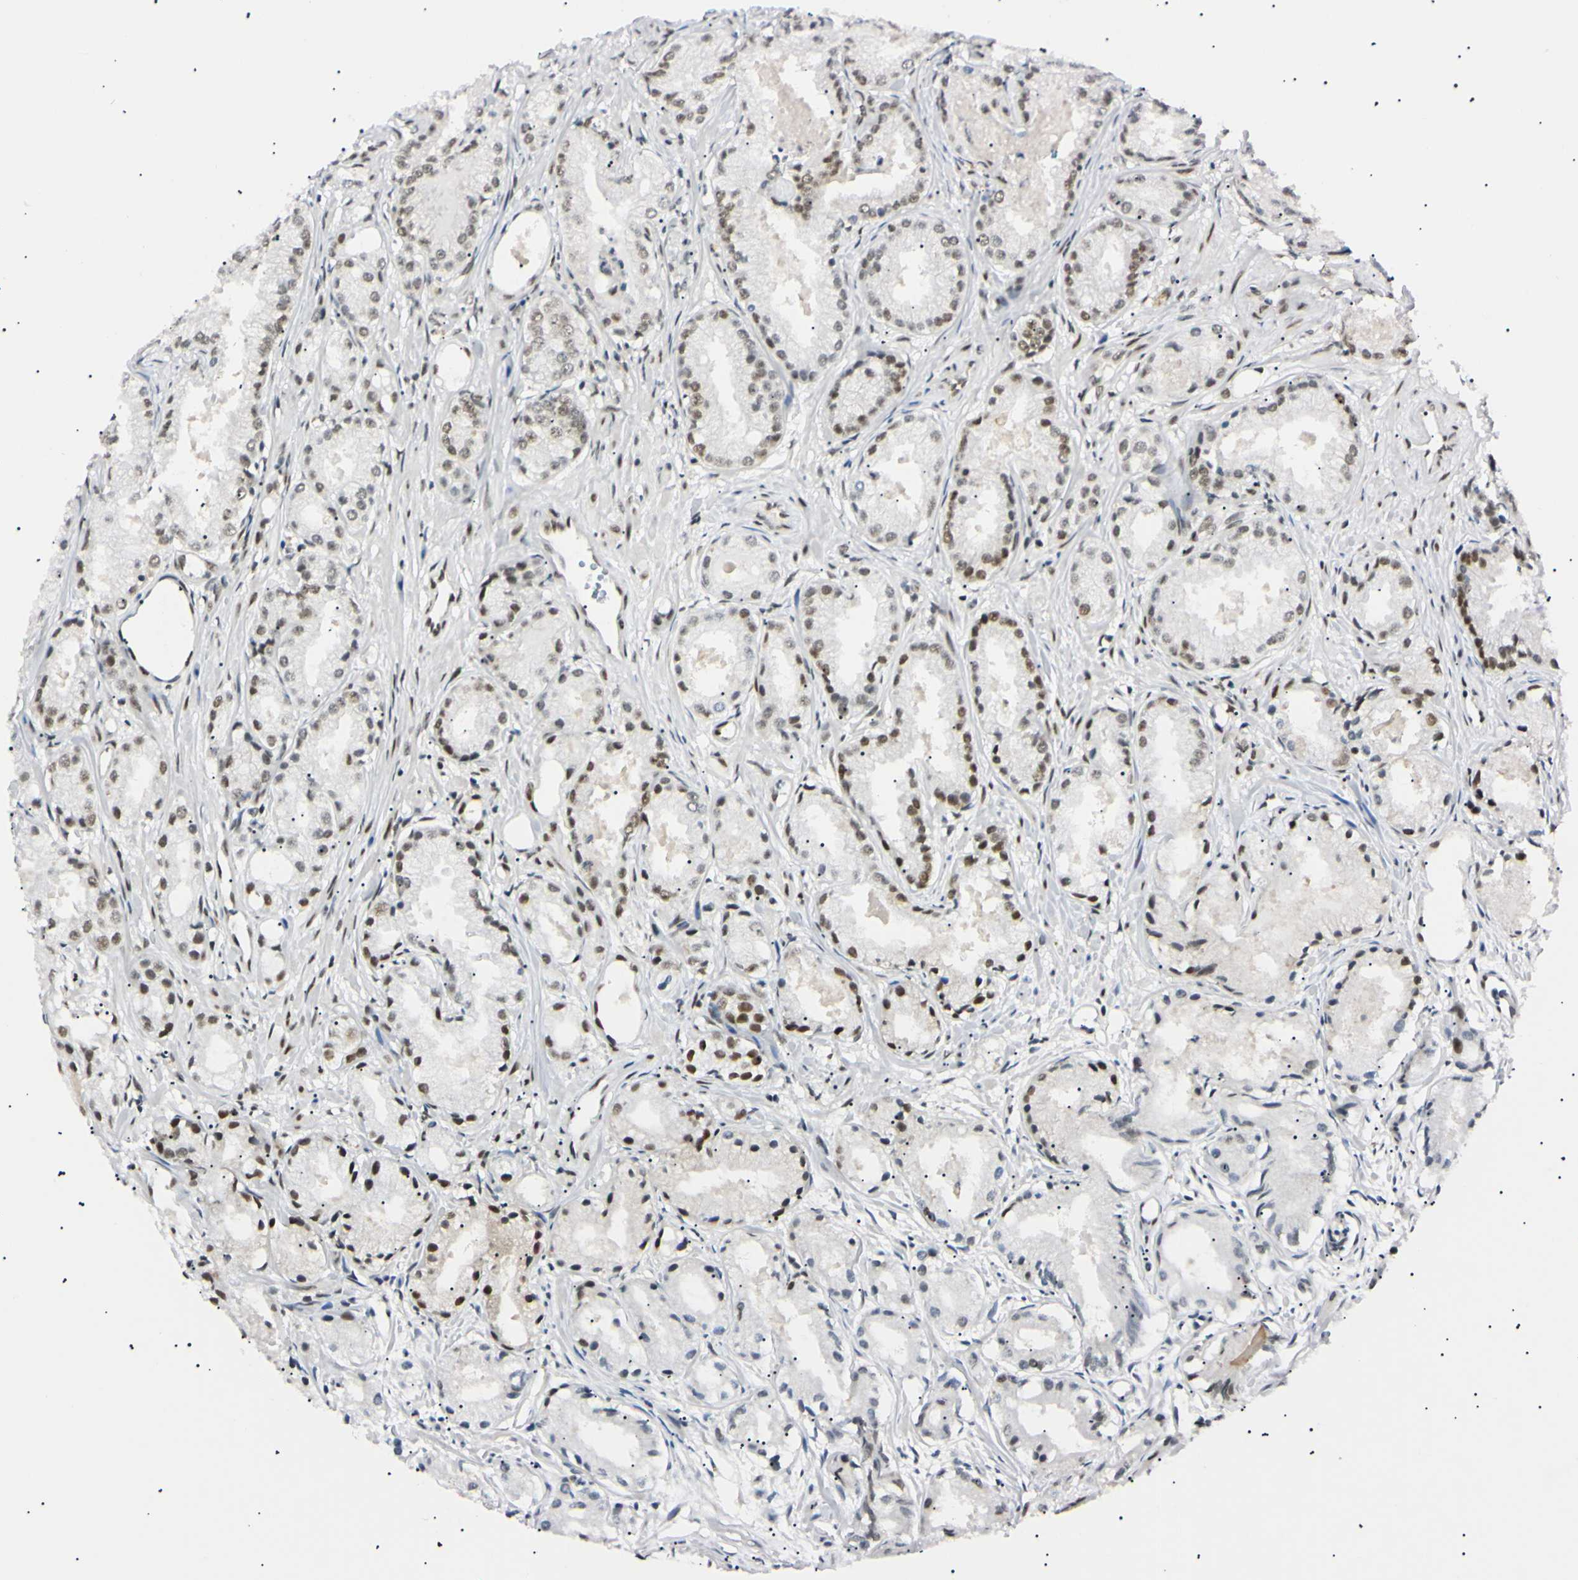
{"staining": {"intensity": "moderate", "quantity": ">75%", "location": "nuclear"}, "tissue": "prostate cancer", "cell_type": "Tumor cells", "image_type": "cancer", "snomed": [{"axis": "morphology", "description": "Adenocarcinoma, Low grade"}, {"axis": "topography", "description": "Prostate"}], "caption": "Tumor cells exhibit medium levels of moderate nuclear positivity in about >75% of cells in prostate cancer.", "gene": "ZNF134", "patient": {"sex": "male", "age": 72}}